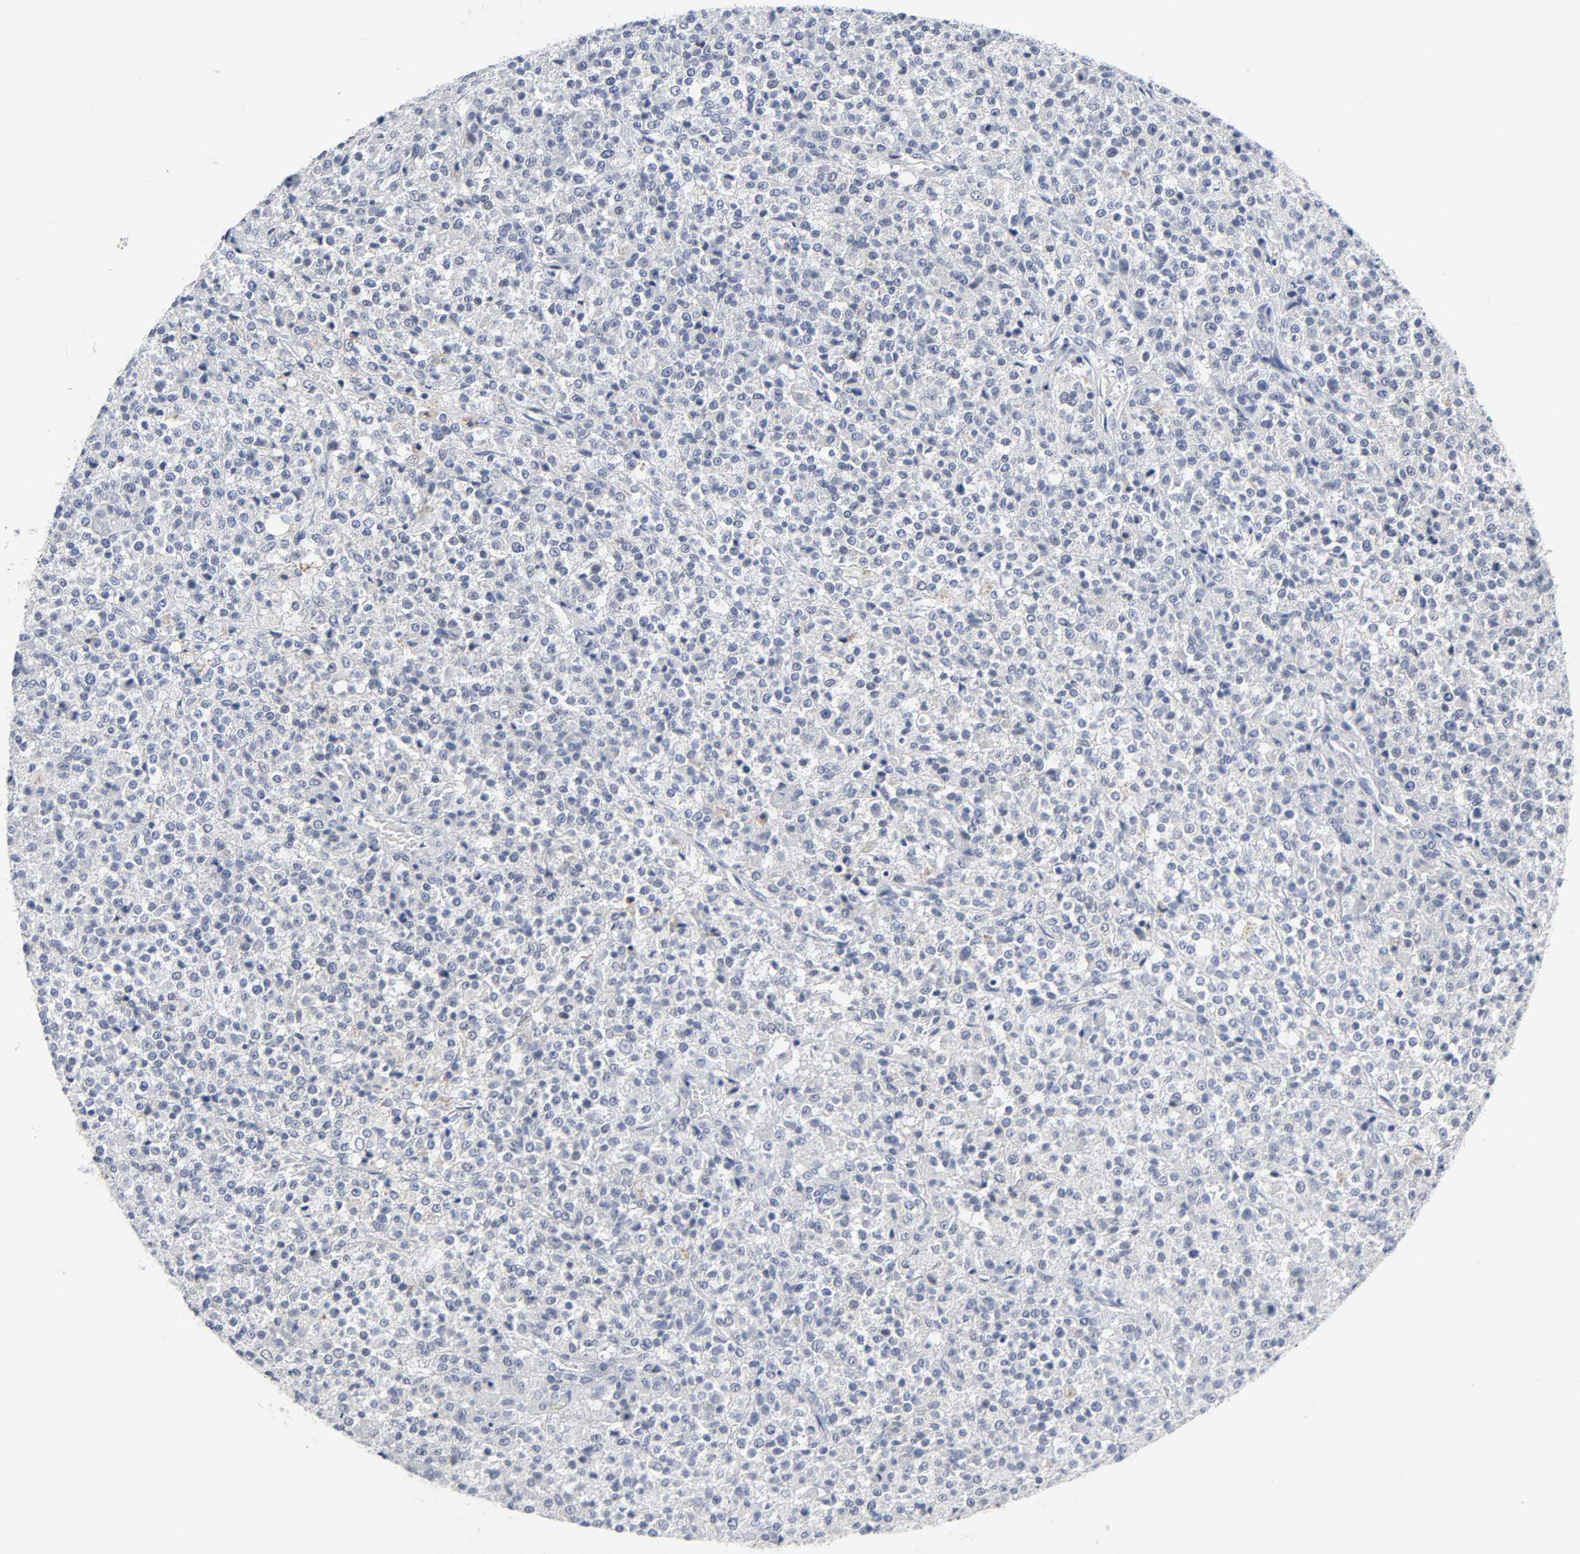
{"staining": {"intensity": "negative", "quantity": "none", "location": "none"}, "tissue": "testis cancer", "cell_type": "Tumor cells", "image_type": "cancer", "snomed": [{"axis": "morphology", "description": "Seminoma, NOS"}, {"axis": "topography", "description": "Testis"}], "caption": "The micrograph displays no significant positivity in tumor cells of testis cancer. The staining is performed using DAB brown chromogen with nuclei counter-stained in using hematoxylin.", "gene": "SALL2", "patient": {"sex": "male", "age": 59}}